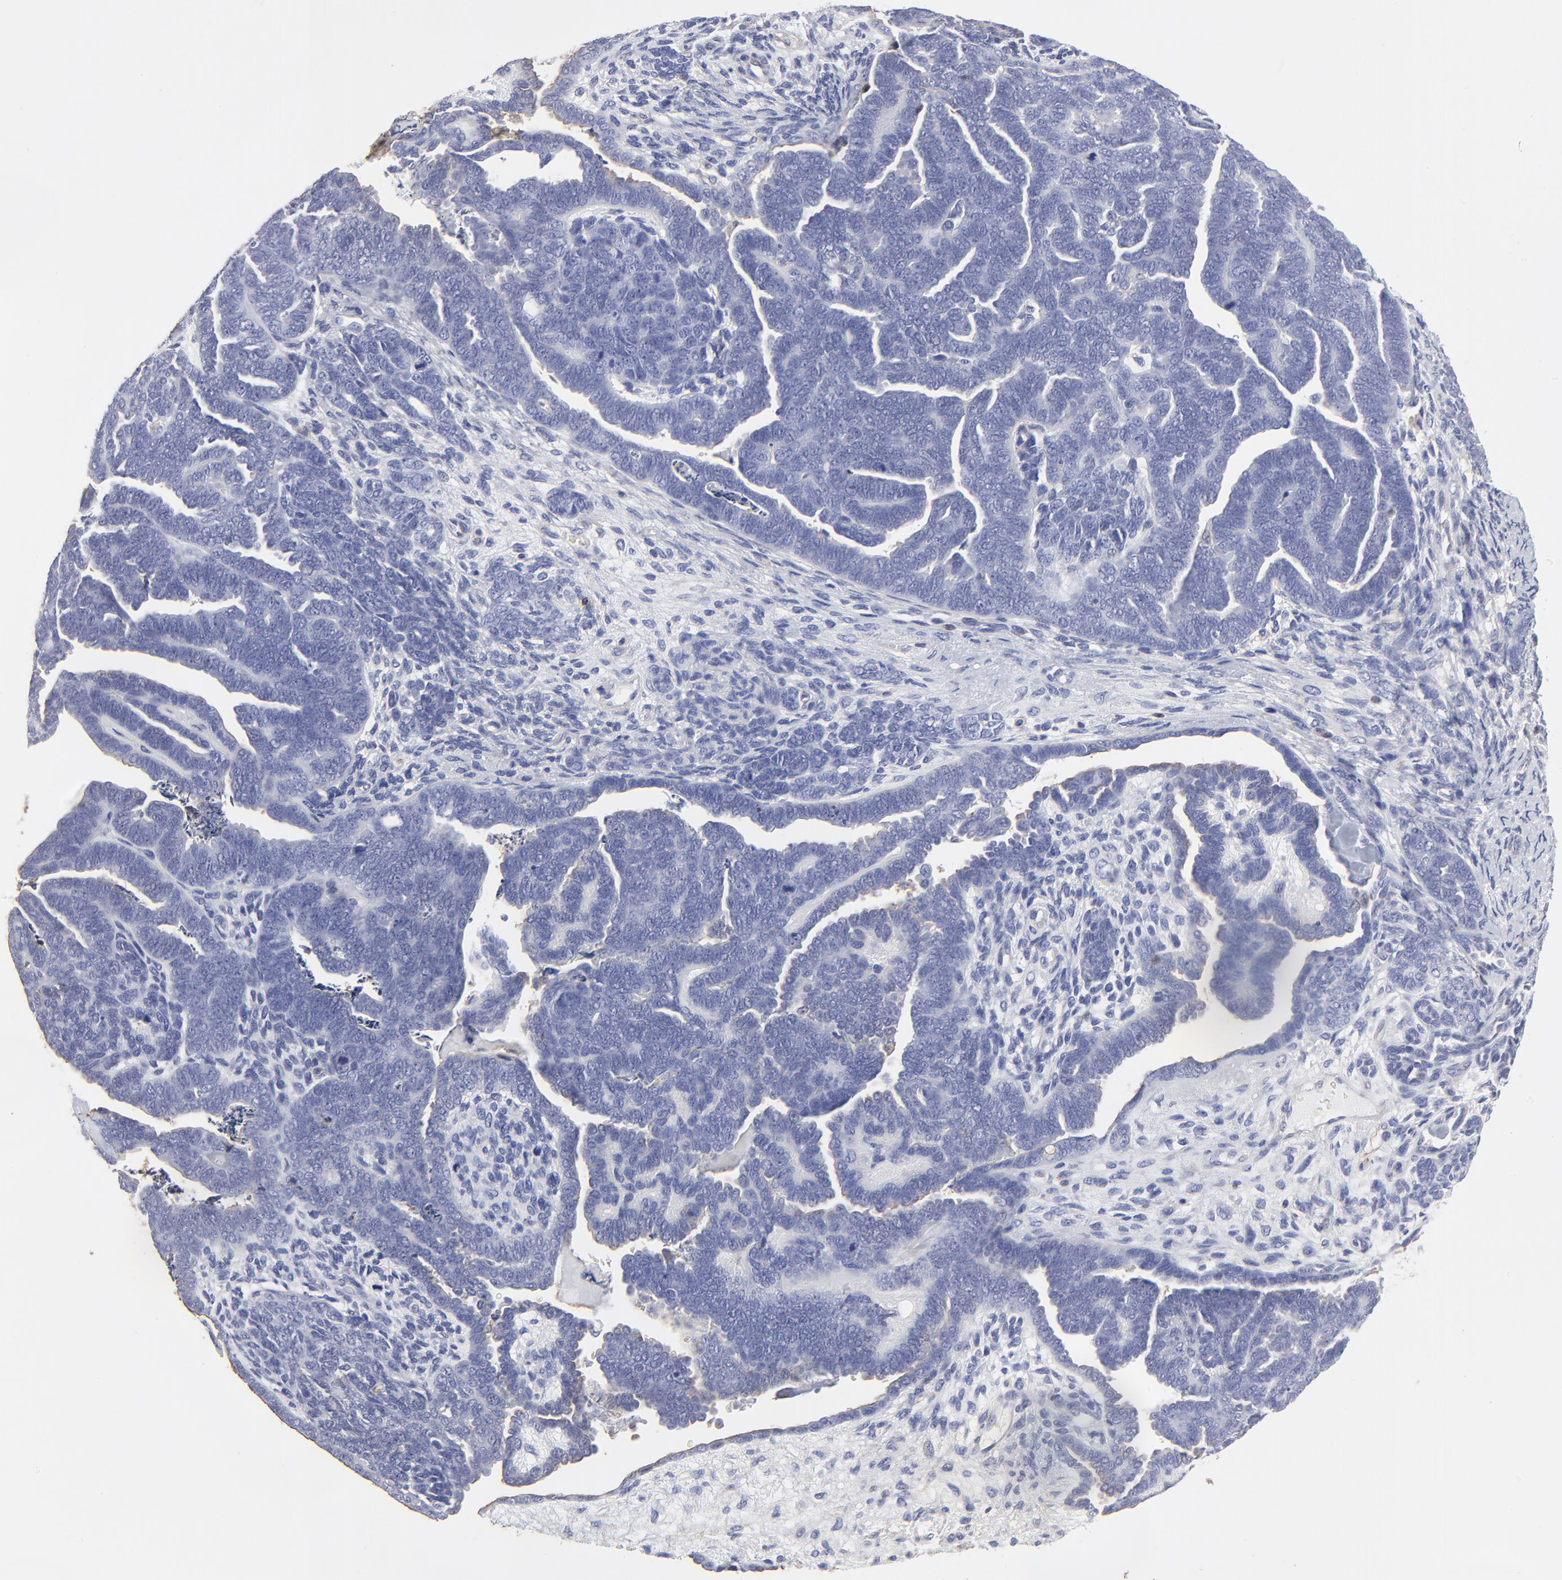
{"staining": {"intensity": "negative", "quantity": "none", "location": "none"}, "tissue": "endometrial cancer", "cell_type": "Tumor cells", "image_type": "cancer", "snomed": [{"axis": "morphology", "description": "Neoplasm, malignant, NOS"}, {"axis": "topography", "description": "Endometrium"}], "caption": "This is an immunohistochemistry (IHC) micrograph of endometrial cancer (neoplasm (malignant)). There is no positivity in tumor cells.", "gene": "ANXA6", "patient": {"sex": "female", "age": 74}}